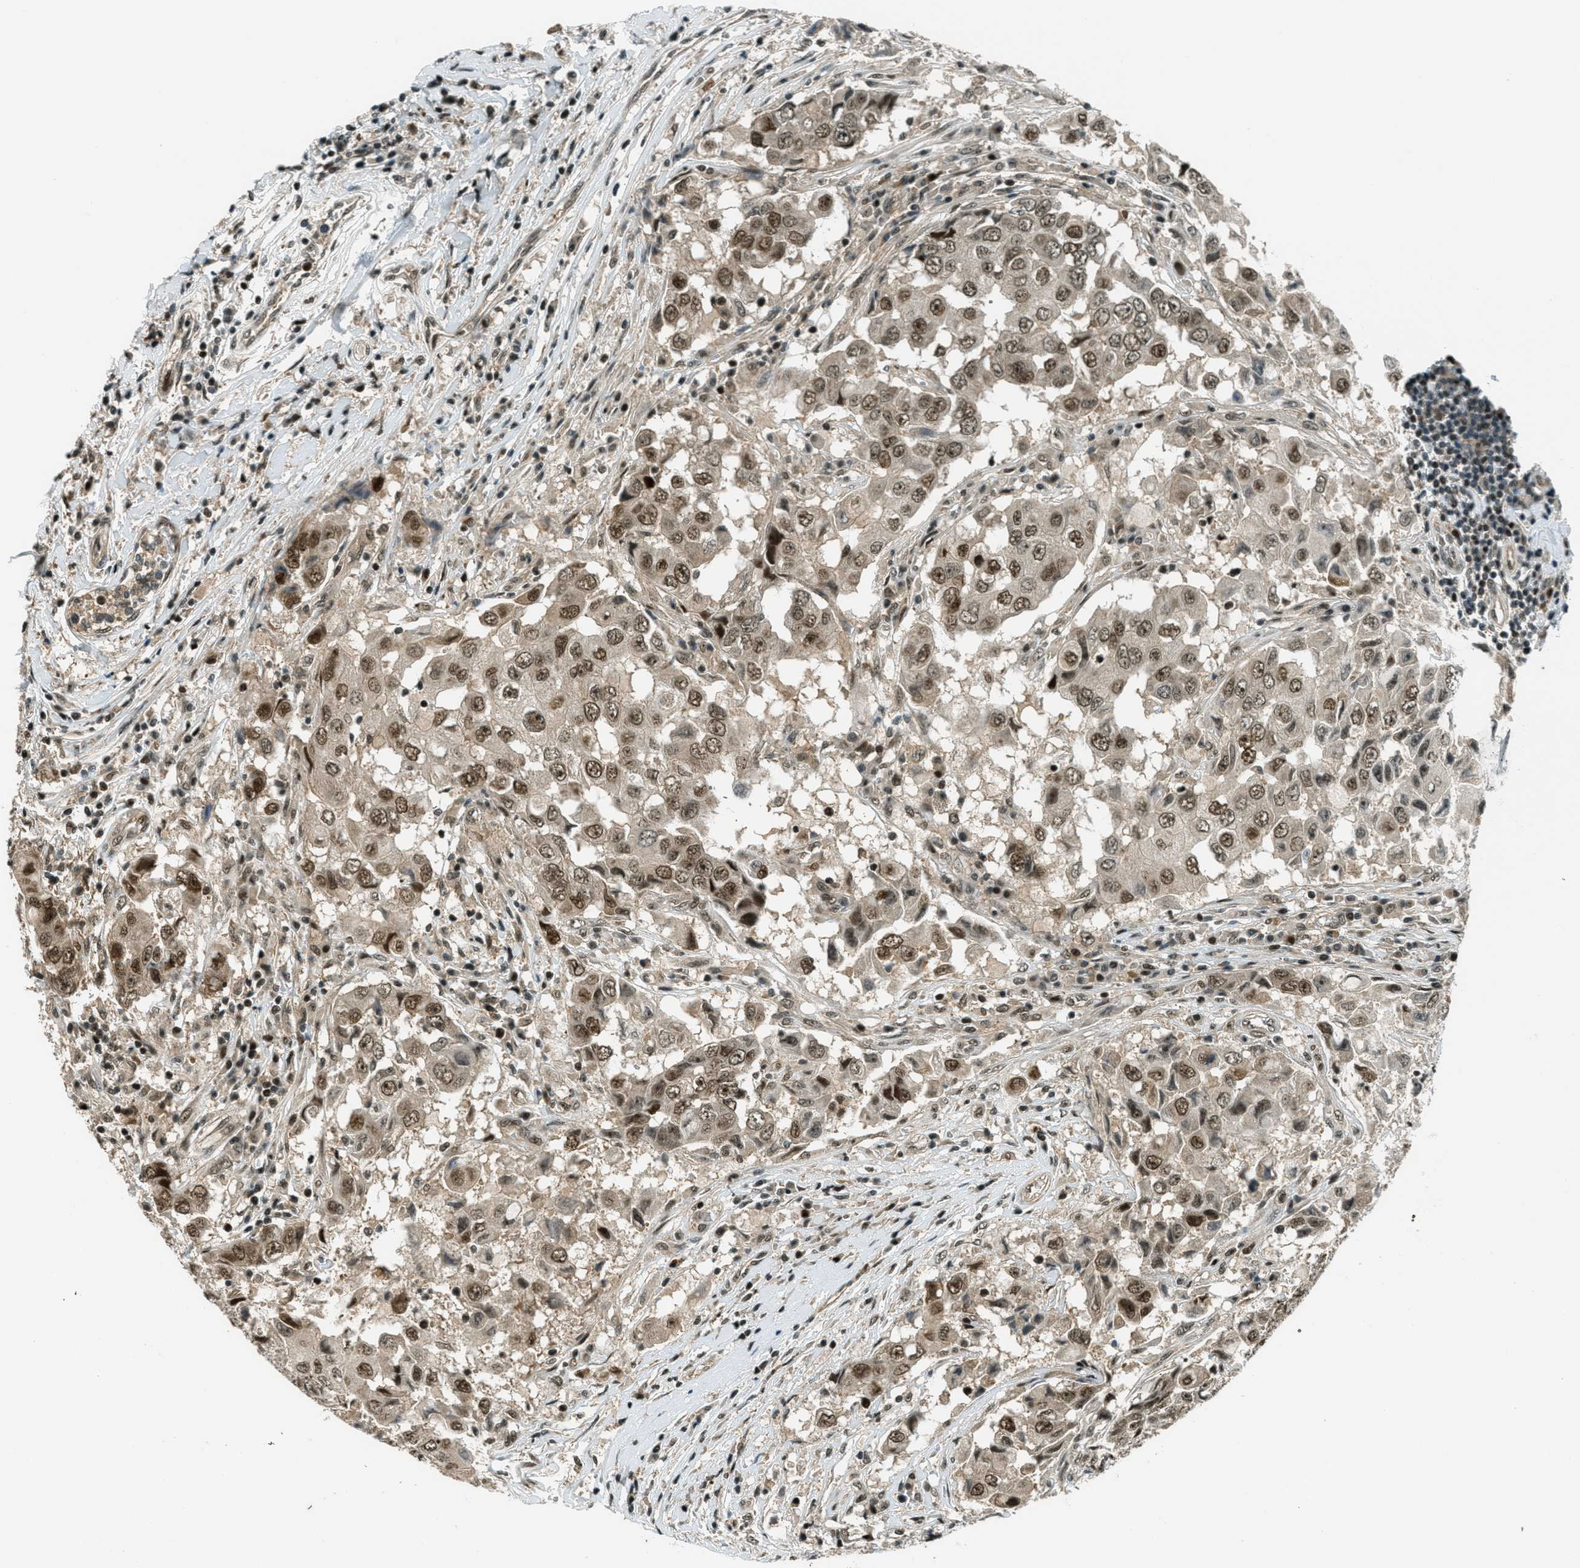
{"staining": {"intensity": "moderate", "quantity": ">75%", "location": "cytoplasmic/membranous,nuclear"}, "tissue": "breast cancer", "cell_type": "Tumor cells", "image_type": "cancer", "snomed": [{"axis": "morphology", "description": "Duct carcinoma"}, {"axis": "topography", "description": "Breast"}], "caption": "Breast intraductal carcinoma tissue exhibits moderate cytoplasmic/membranous and nuclear expression in about >75% of tumor cells, visualized by immunohistochemistry. (DAB (3,3'-diaminobenzidine) IHC, brown staining for protein, blue staining for nuclei).", "gene": "FOXM1", "patient": {"sex": "female", "age": 27}}